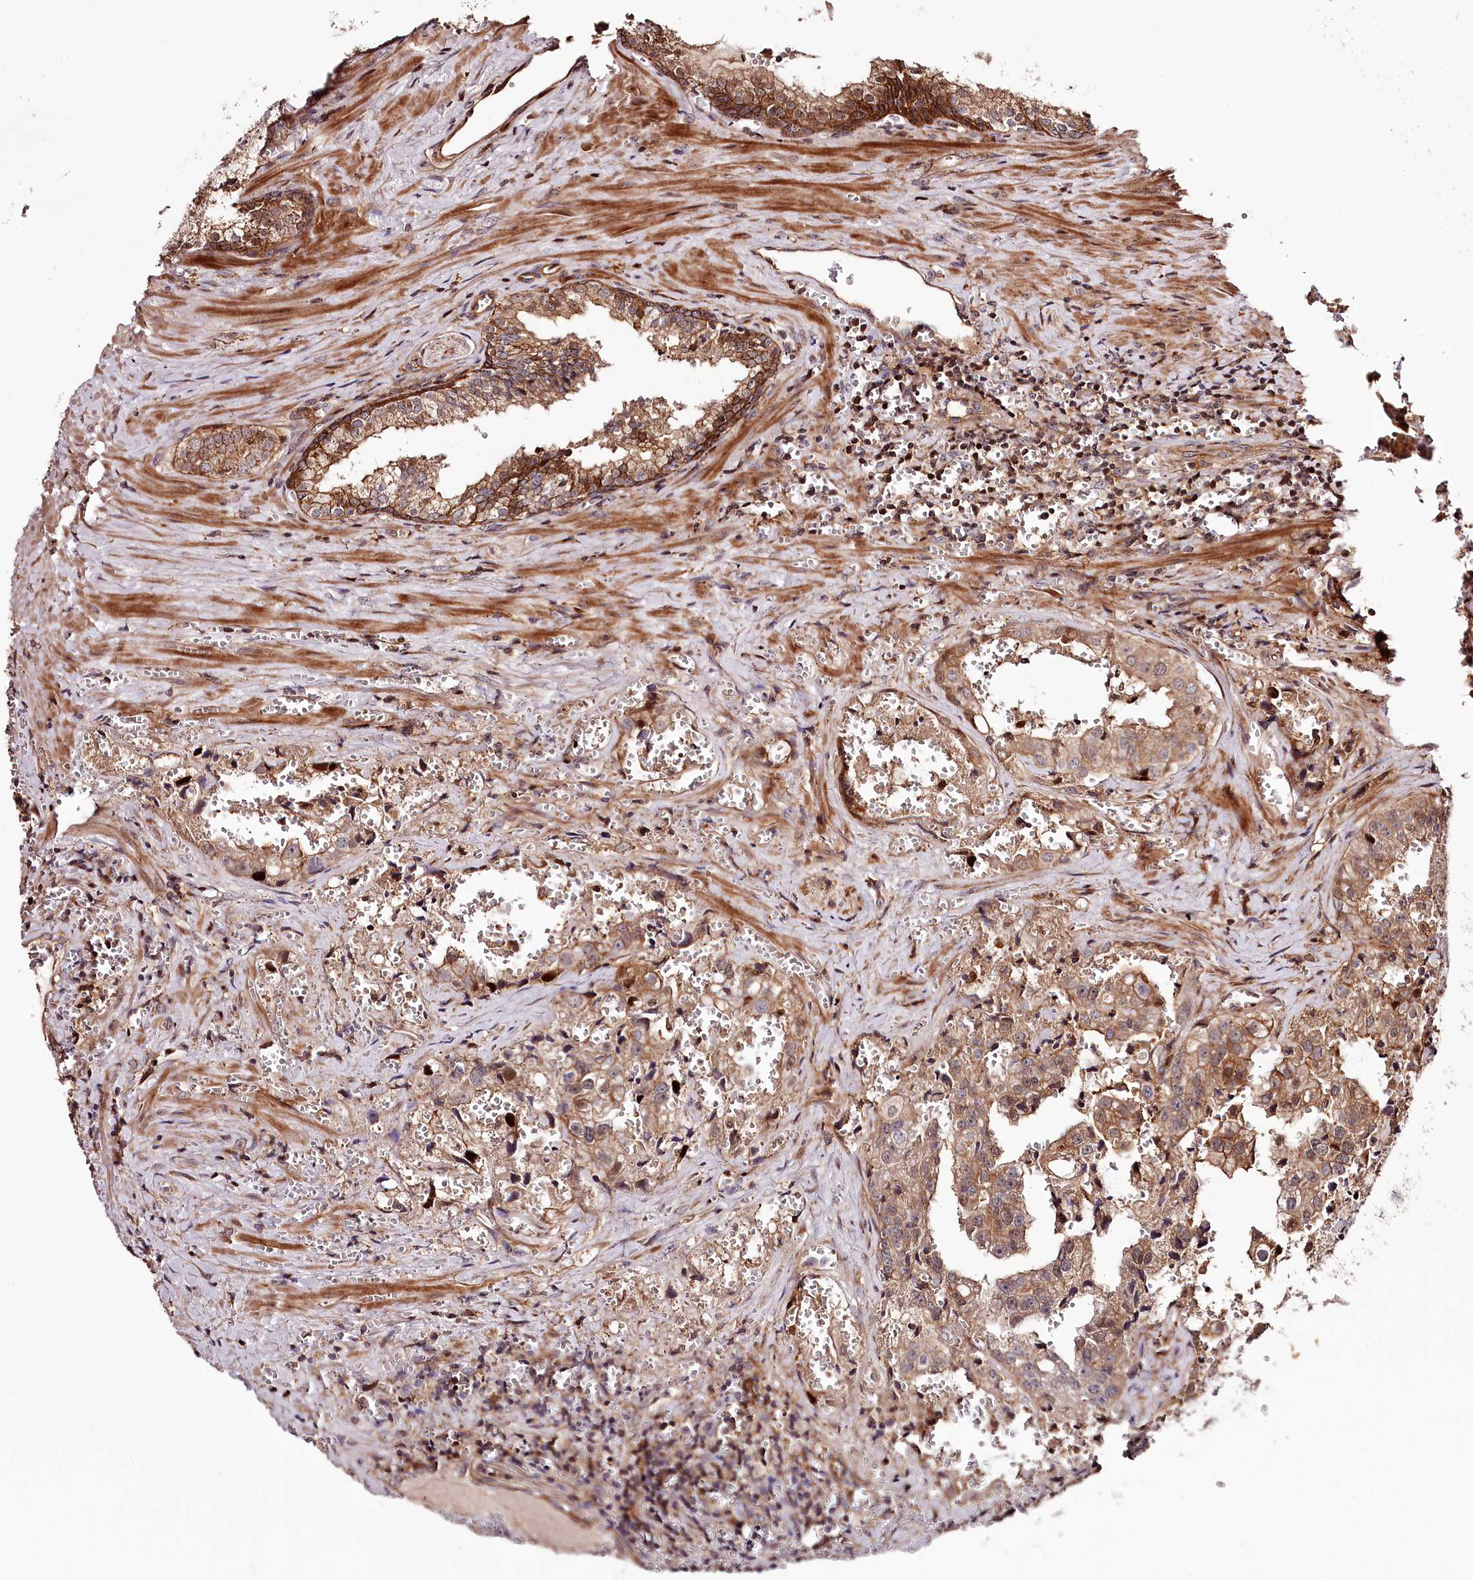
{"staining": {"intensity": "moderate", "quantity": ">75%", "location": "cytoplasmic/membranous,nuclear"}, "tissue": "prostate cancer", "cell_type": "Tumor cells", "image_type": "cancer", "snomed": [{"axis": "morphology", "description": "Adenocarcinoma, High grade"}, {"axis": "topography", "description": "Prostate"}], "caption": "Brown immunohistochemical staining in human high-grade adenocarcinoma (prostate) exhibits moderate cytoplasmic/membranous and nuclear expression in about >75% of tumor cells.", "gene": "KIF14", "patient": {"sex": "male", "age": 68}}